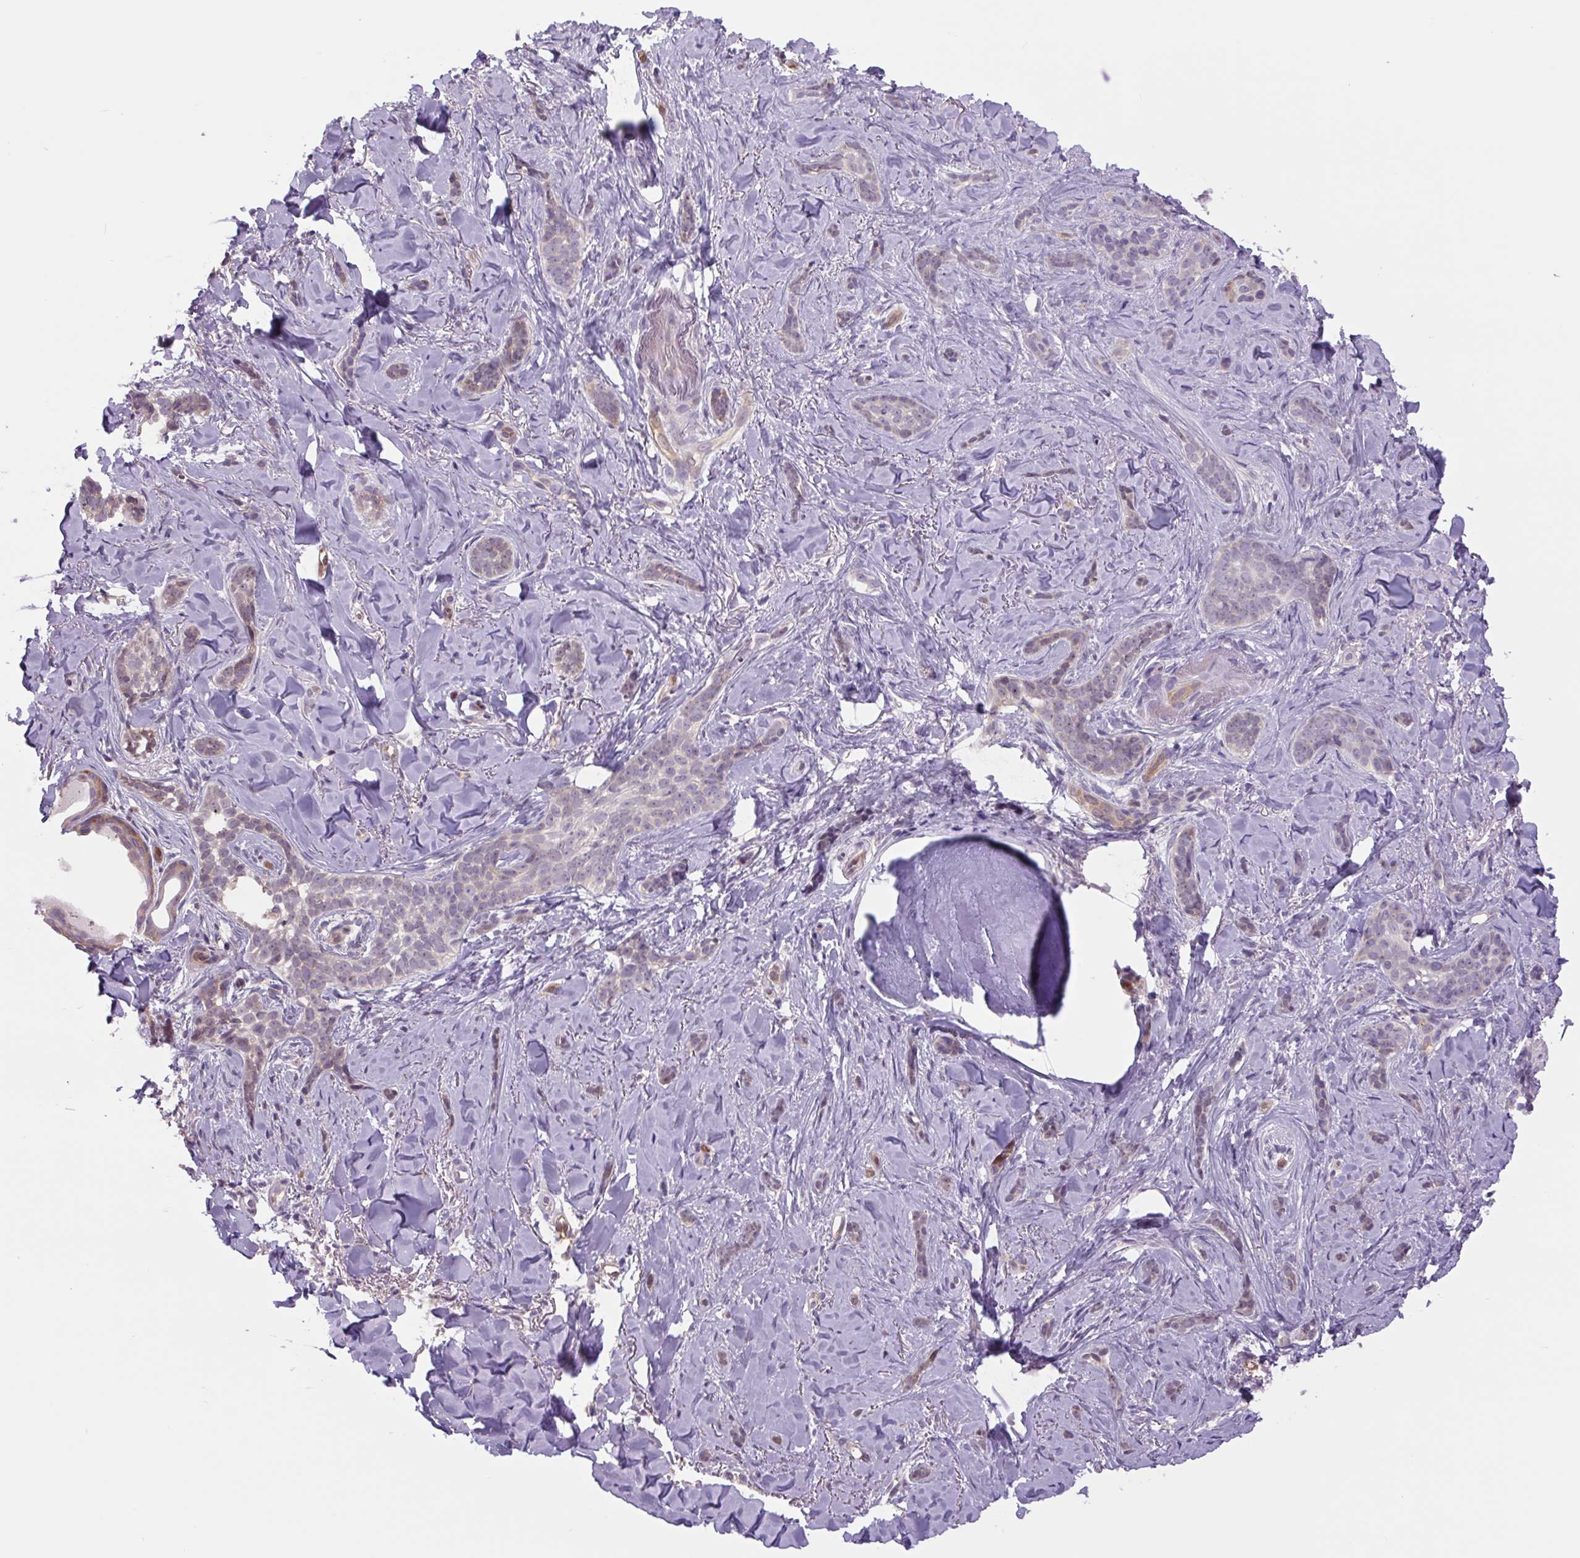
{"staining": {"intensity": "weak", "quantity": "<25%", "location": "cytoplasmic/membranous"}, "tissue": "skin cancer", "cell_type": "Tumor cells", "image_type": "cancer", "snomed": [{"axis": "morphology", "description": "Basal cell carcinoma"}, {"axis": "topography", "description": "Skin"}], "caption": "Human basal cell carcinoma (skin) stained for a protein using immunohistochemistry (IHC) shows no positivity in tumor cells.", "gene": "PLA2G4A", "patient": {"sex": "female", "age": 55}}